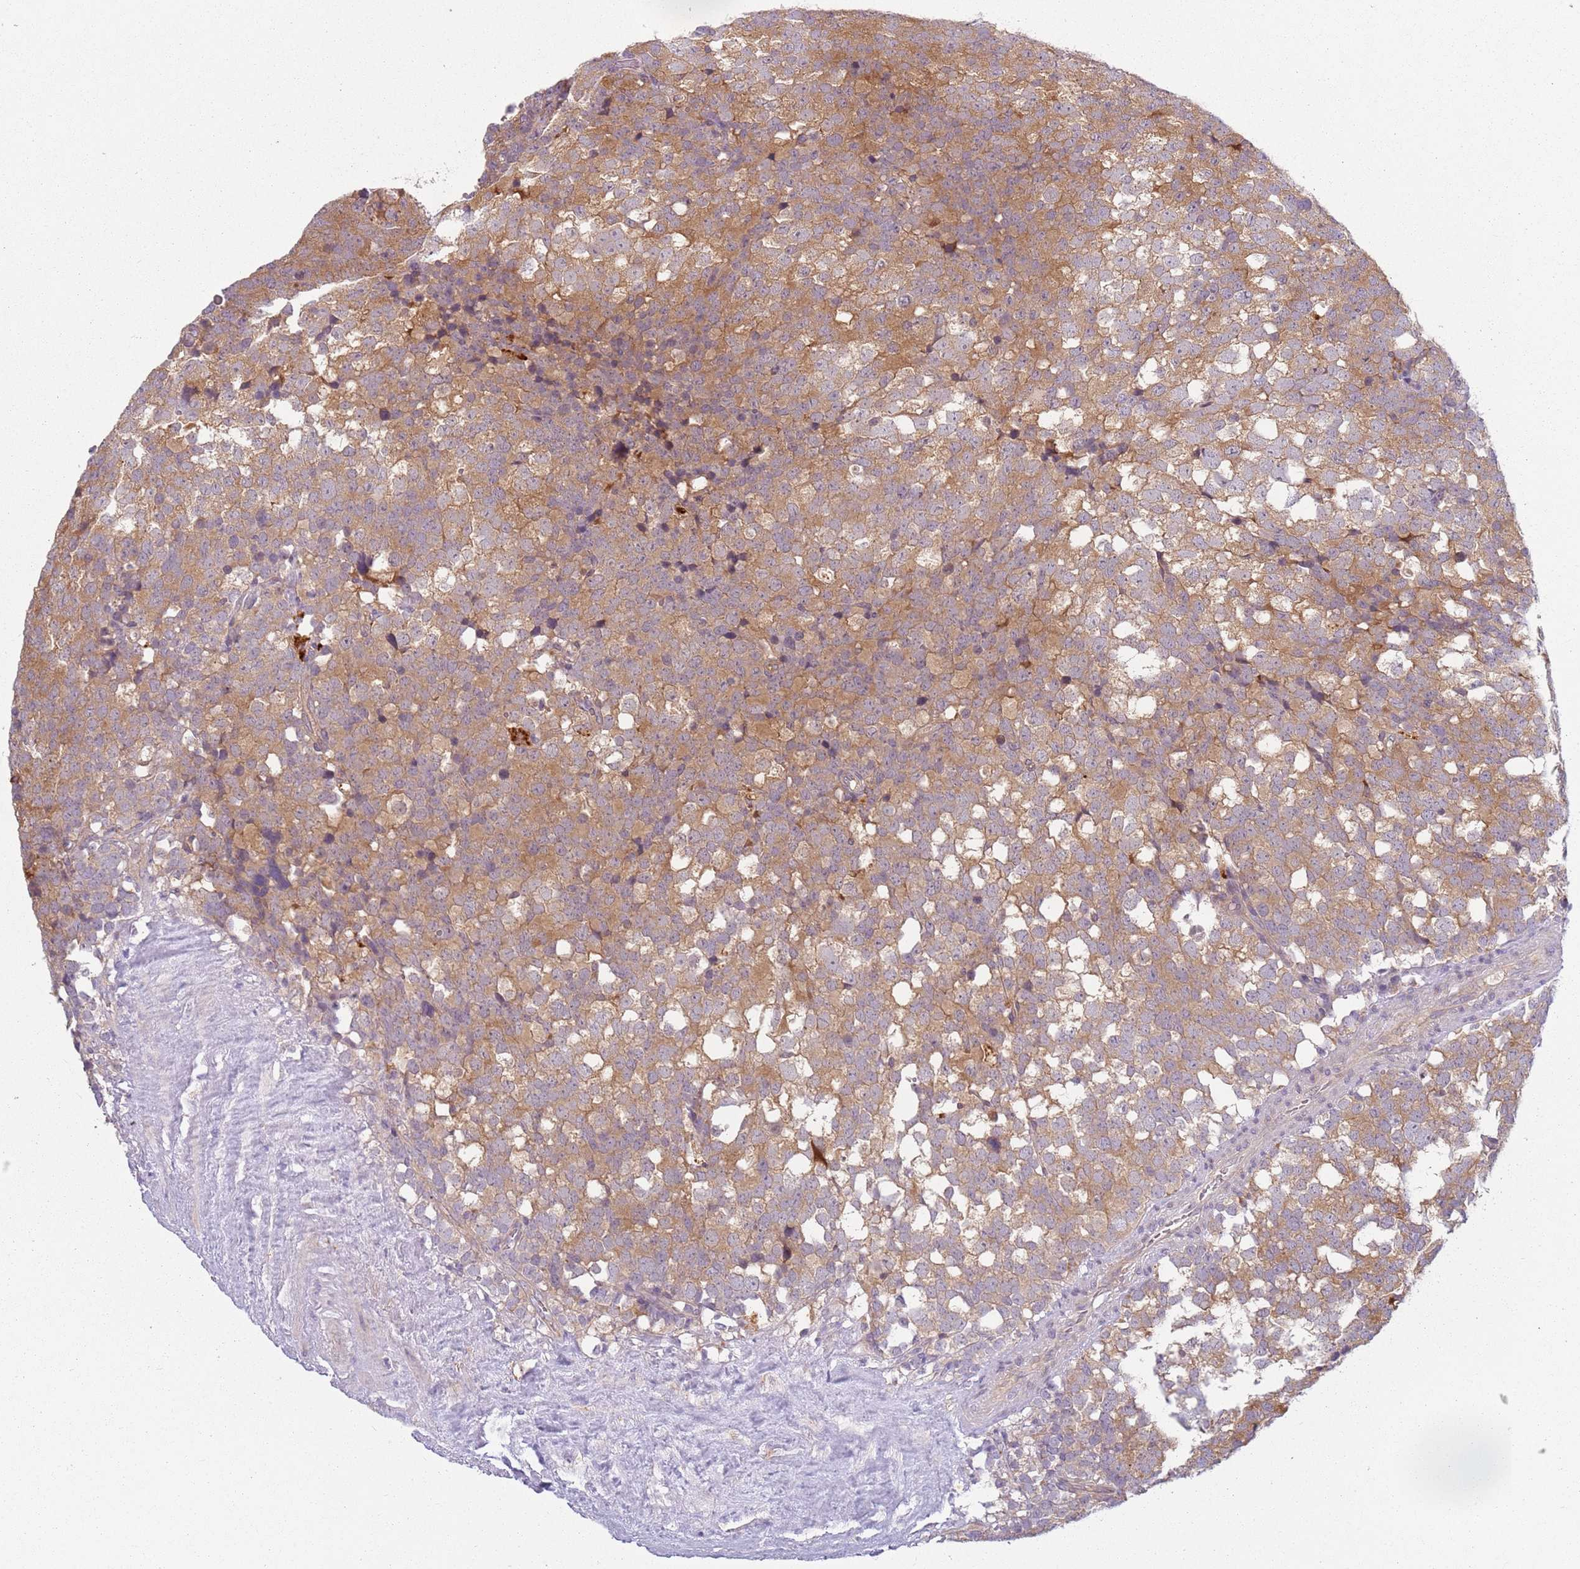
{"staining": {"intensity": "moderate", "quantity": ">75%", "location": "cytoplasmic/membranous"}, "tissue": "testis cancer", "cell_type": "Tumor cells", "image_type": "cancer", "snomed": [{"axis": "morphology", "description": "Seminoma, NOS"}, {"axis": "topography", "description": "Testis"}], "caption": "Testis seminoma stained for a protein (brown) exhibits moderate cytoplasmic/membranous positive positivity in about >75% of tumor cells.", "gene": "RPS28", "patient": {"sex": "male", "age": 71}}